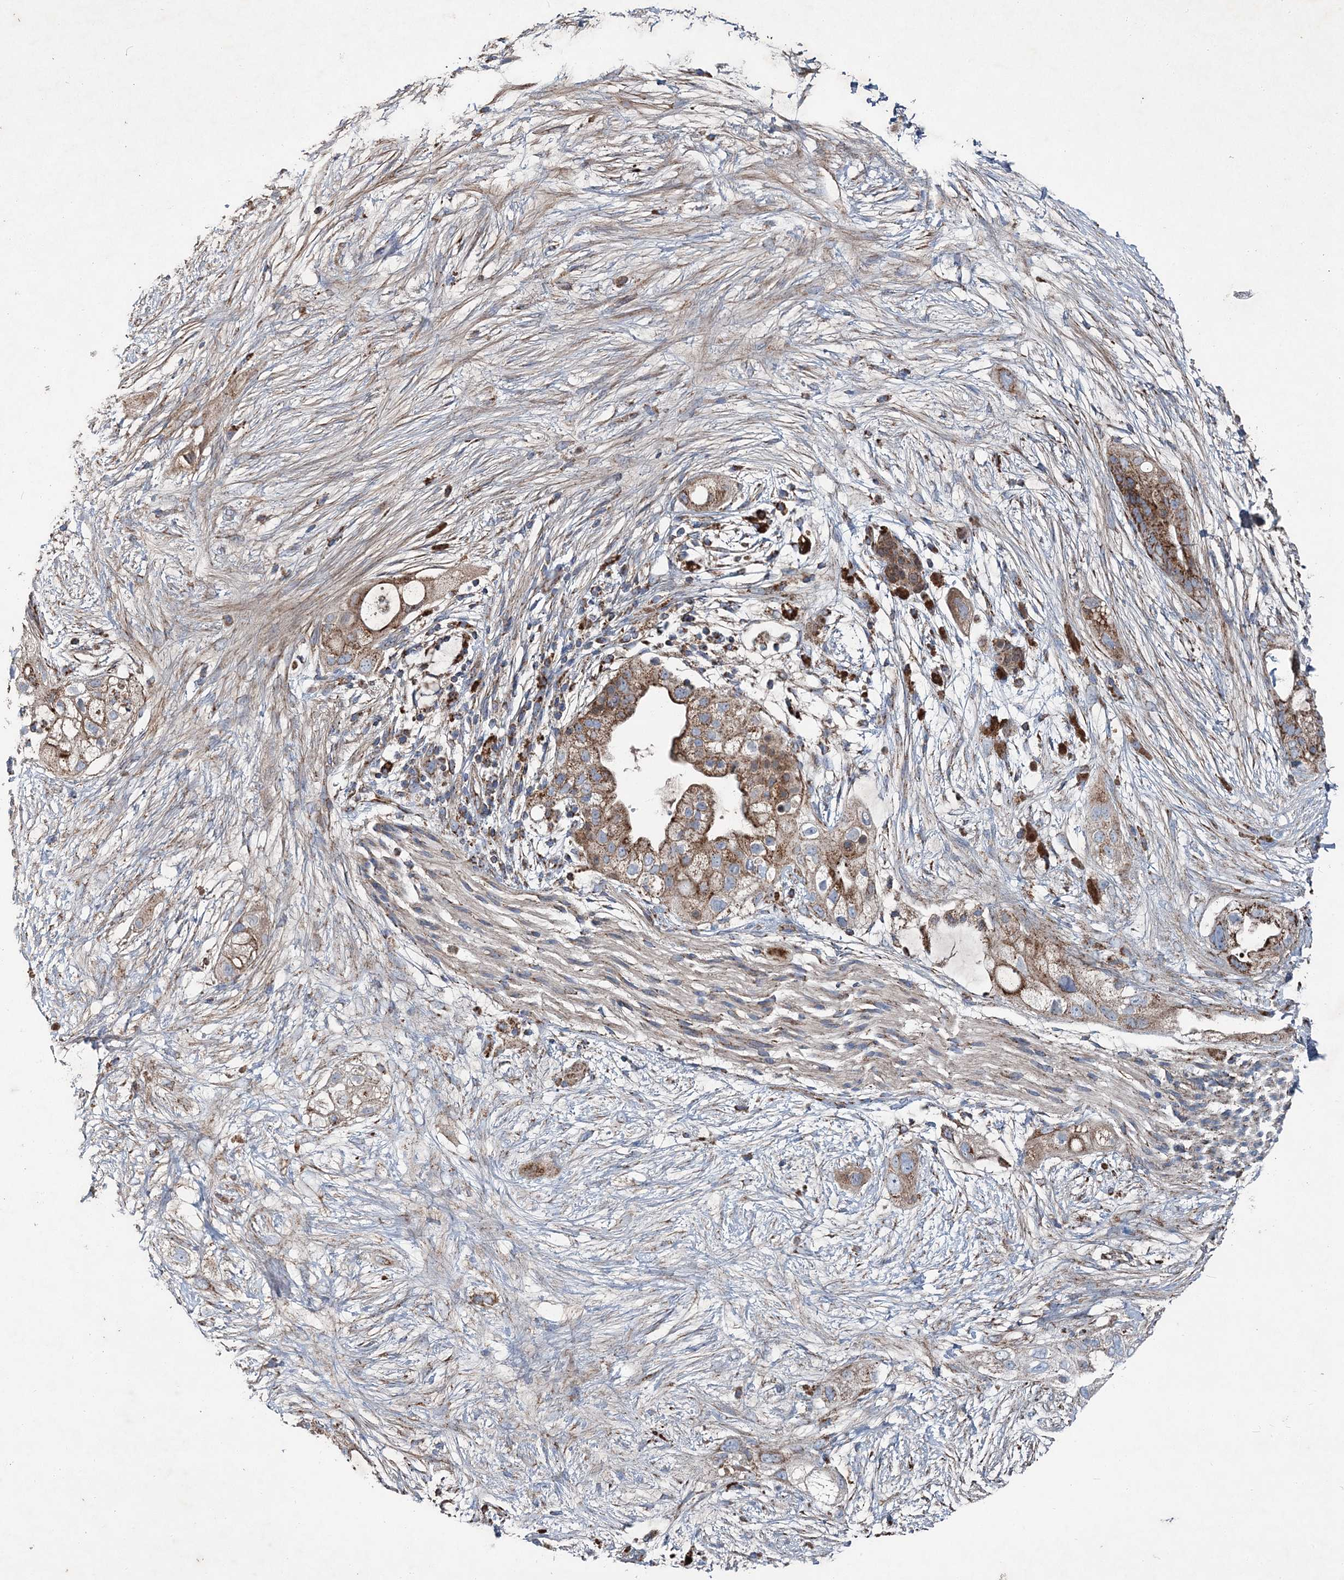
{"staining": {"intensity": "strong", "quantity": ">75%", "location": "cytoplasmic/membranous"}, "tissue": "pancreatic cancer", "cell_type": "Tumor cells", "image_type": "cancer", "snomed": [{"axis": "morphology", "description": "Adenocarcinoma, NOS"}, {"axis": "topography", "description": "Pancreas"}], "caption": "IHC (DAB (3,3'-diaminobenzidine)) staining of adenocarcinoma (pancreatic) exhibits strong cytoplasmic/membranous protein positivity in approximately >75% of tumor cells.", "gene": "SPAG16", "patient": {"sex": "male", "age": 53}}